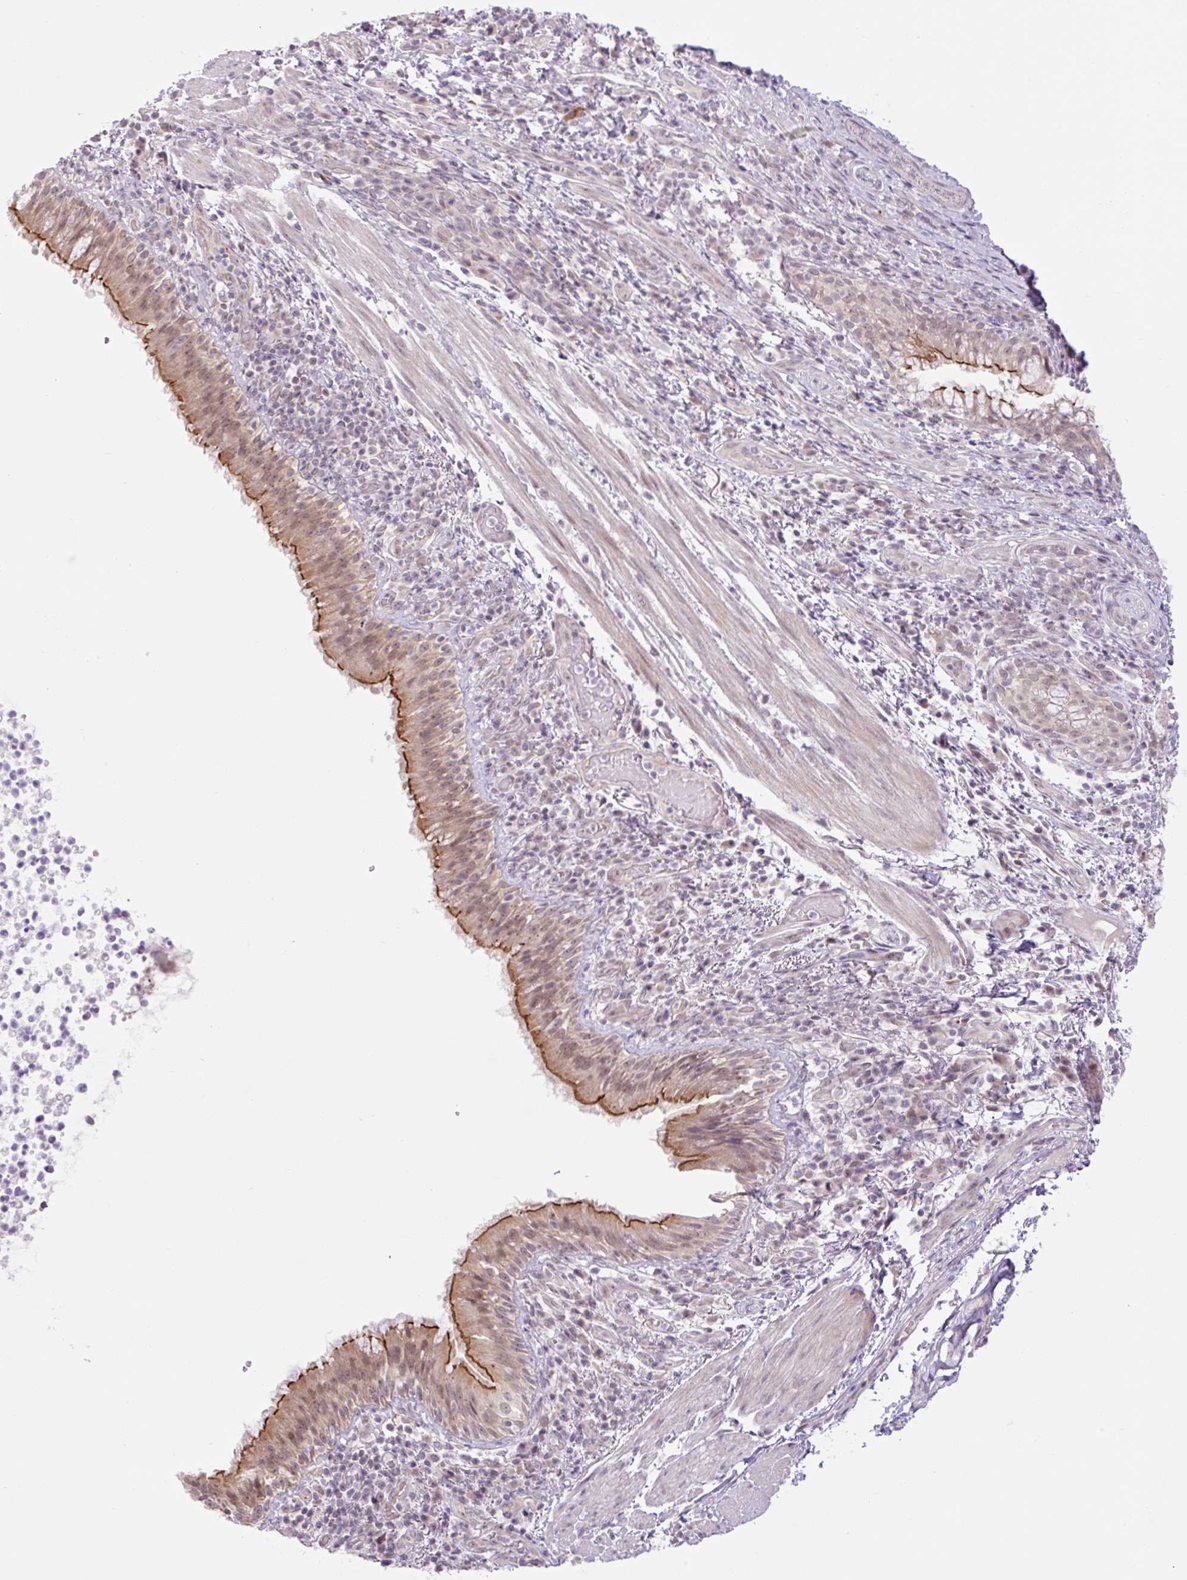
{"staining": {"intensity": "strong", "quantity": "25%-75%", "location": "cytoplasmic/membranous"}, "tissue": "bronchus", "cell_type": "Respiratory epithelial cells", "image_type": "normal", "snomed": [{"axis": "morphology", "description": "Normal tissue, NOS"}, {"axis": "topography", "description": "Cartilage tissue"}, {"axis": "topography", "description": "Bronchus"}], "caption": "A brown stain highlights strong cytoplasmic/membranous expression of a protein in respiratory epithelial cells of normal bronchus.", "gene": "ICE1", "patient": {"sex": "male", "age": 56}}